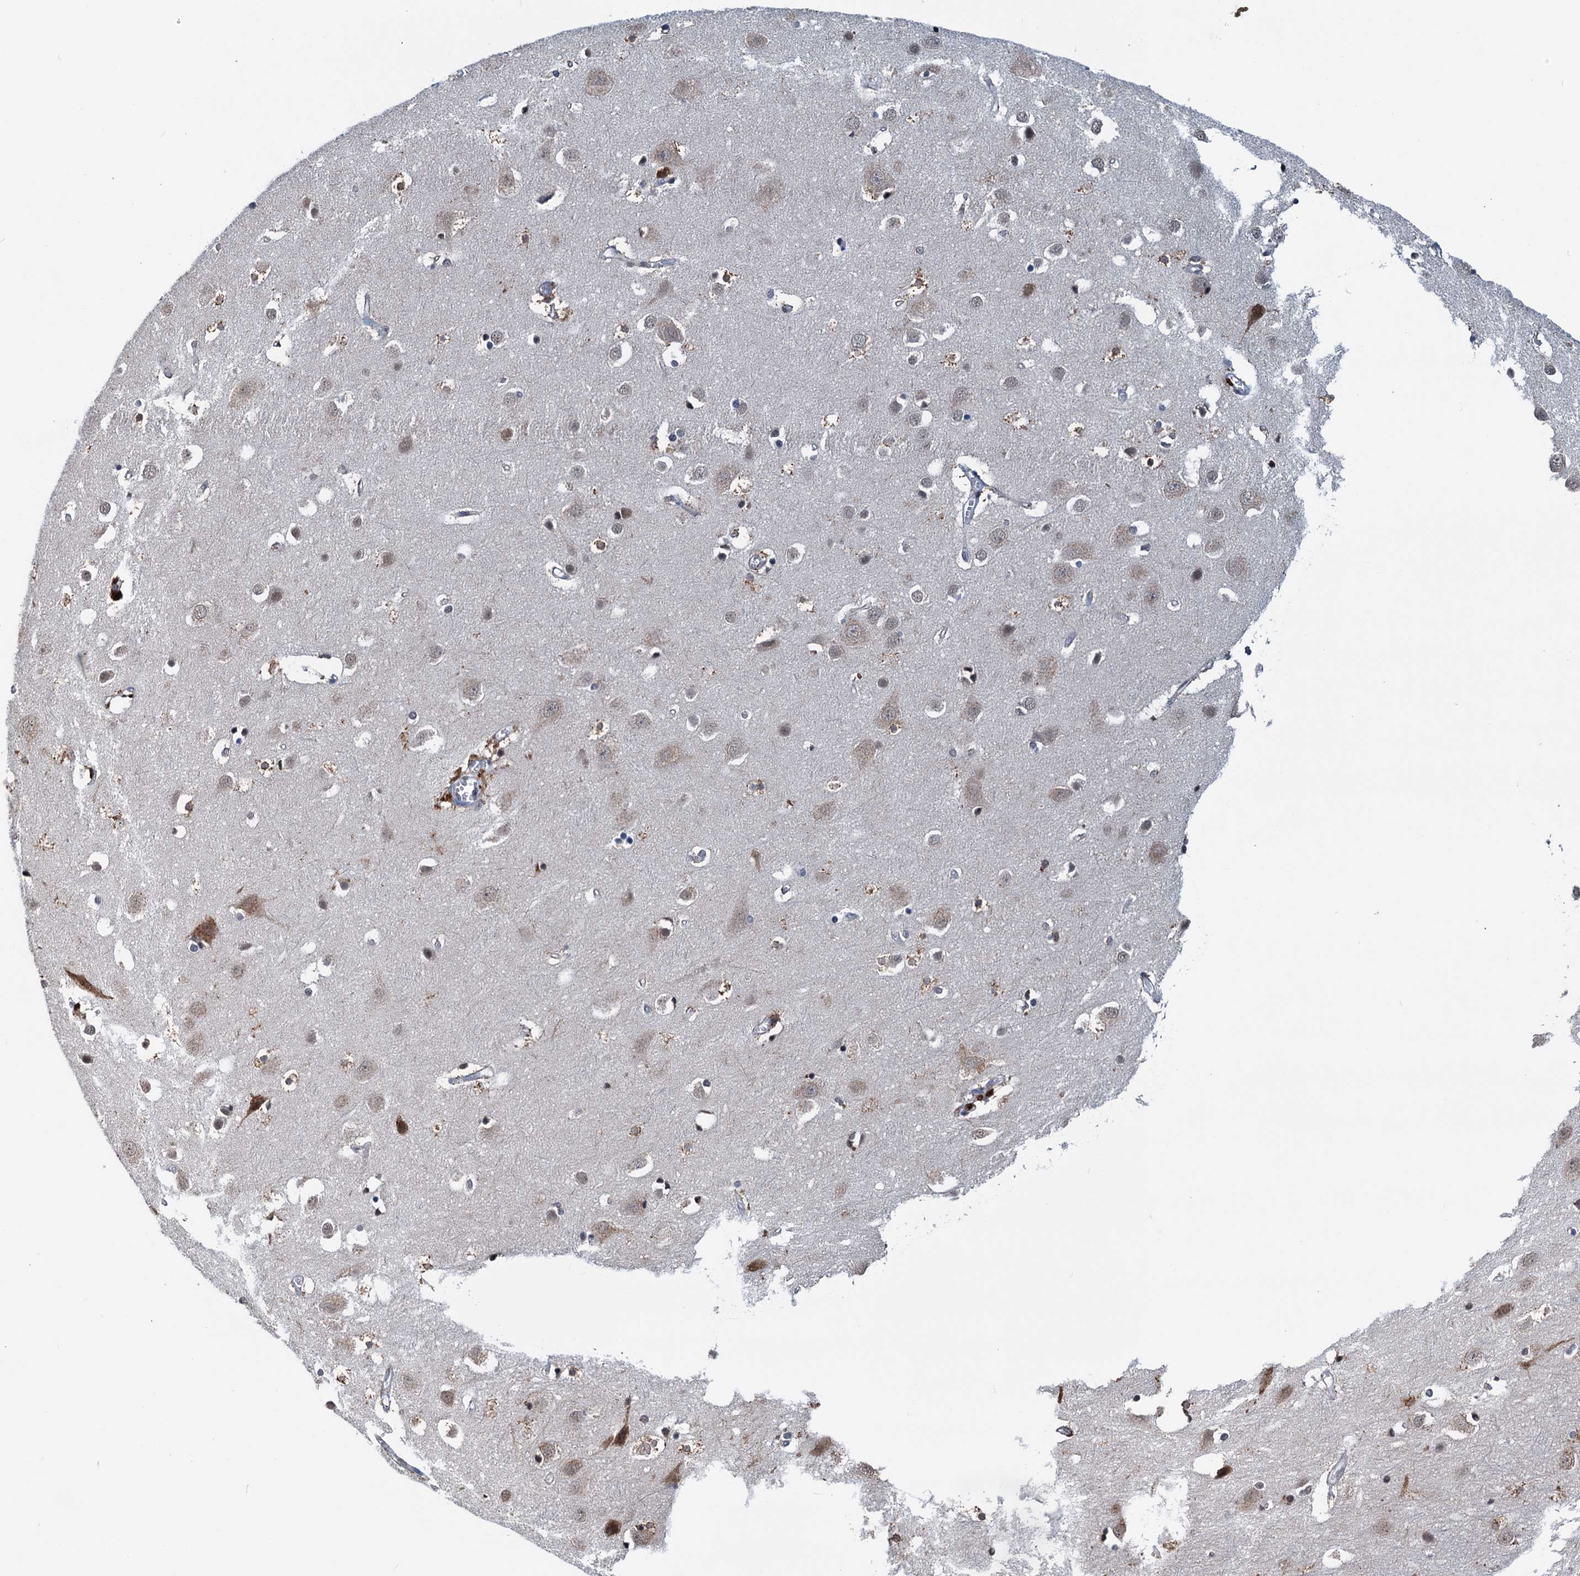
{"staining": {"intensity": "negative", "quantity": "none", "location": "none"}, "tissue": "cerebral cortex", "cell_type": "Endothelial cells", "image_type": "normal", "snomed": [{"axis": "morphology", "description": "Normal tissue, NOS"}, {"axis": "topography", "description": "Cerebral cortex"}], "caption": "This is a micrograph of immunohistochemistry (IHC) staining of normal cerebral cortex, which shows no expression in endothelial cells.", "gene": "SHLD1", "patient": {"sex": "male", "age": 54}}